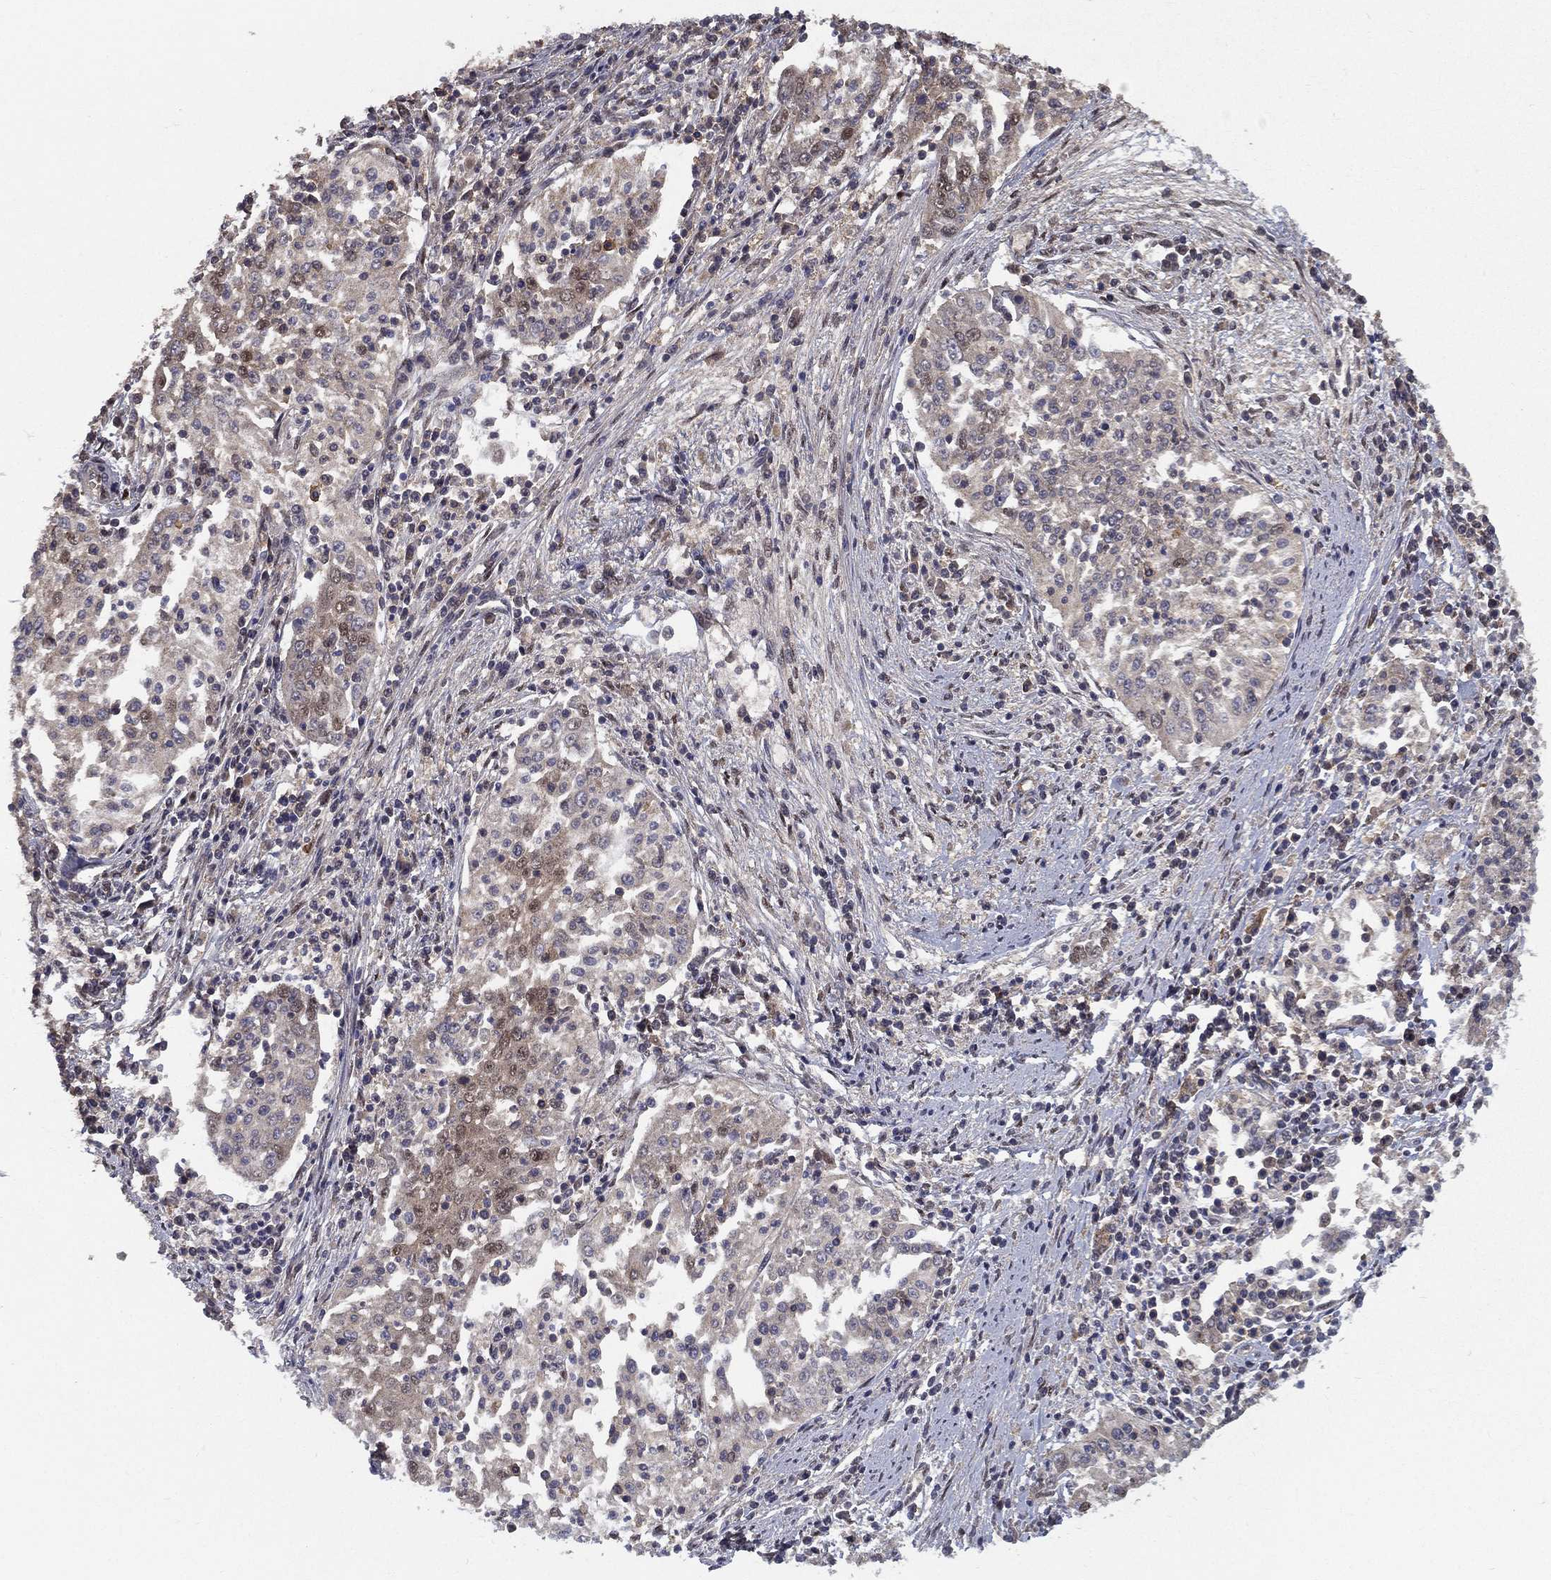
{"staining": {"intensity": "negative", "quantity": "none", "location": "none"}, "tissue": "cervical cancer", "cell_type": "Tumor cells", "image_type": "cancer", "snomed": [{"axis": "morphology", "description": "Squamous cell carcinoma, NOS"}, {"axis": "topography", "description": "Cervix"}], "caption": "DAB (3,3'-diaminobenzidine) immunohistochemical staining of human cervical cancer reveals no significant staining in tumor cells.", "gene": "CARM1", "patient": {"sex": "female", "age": 41}}